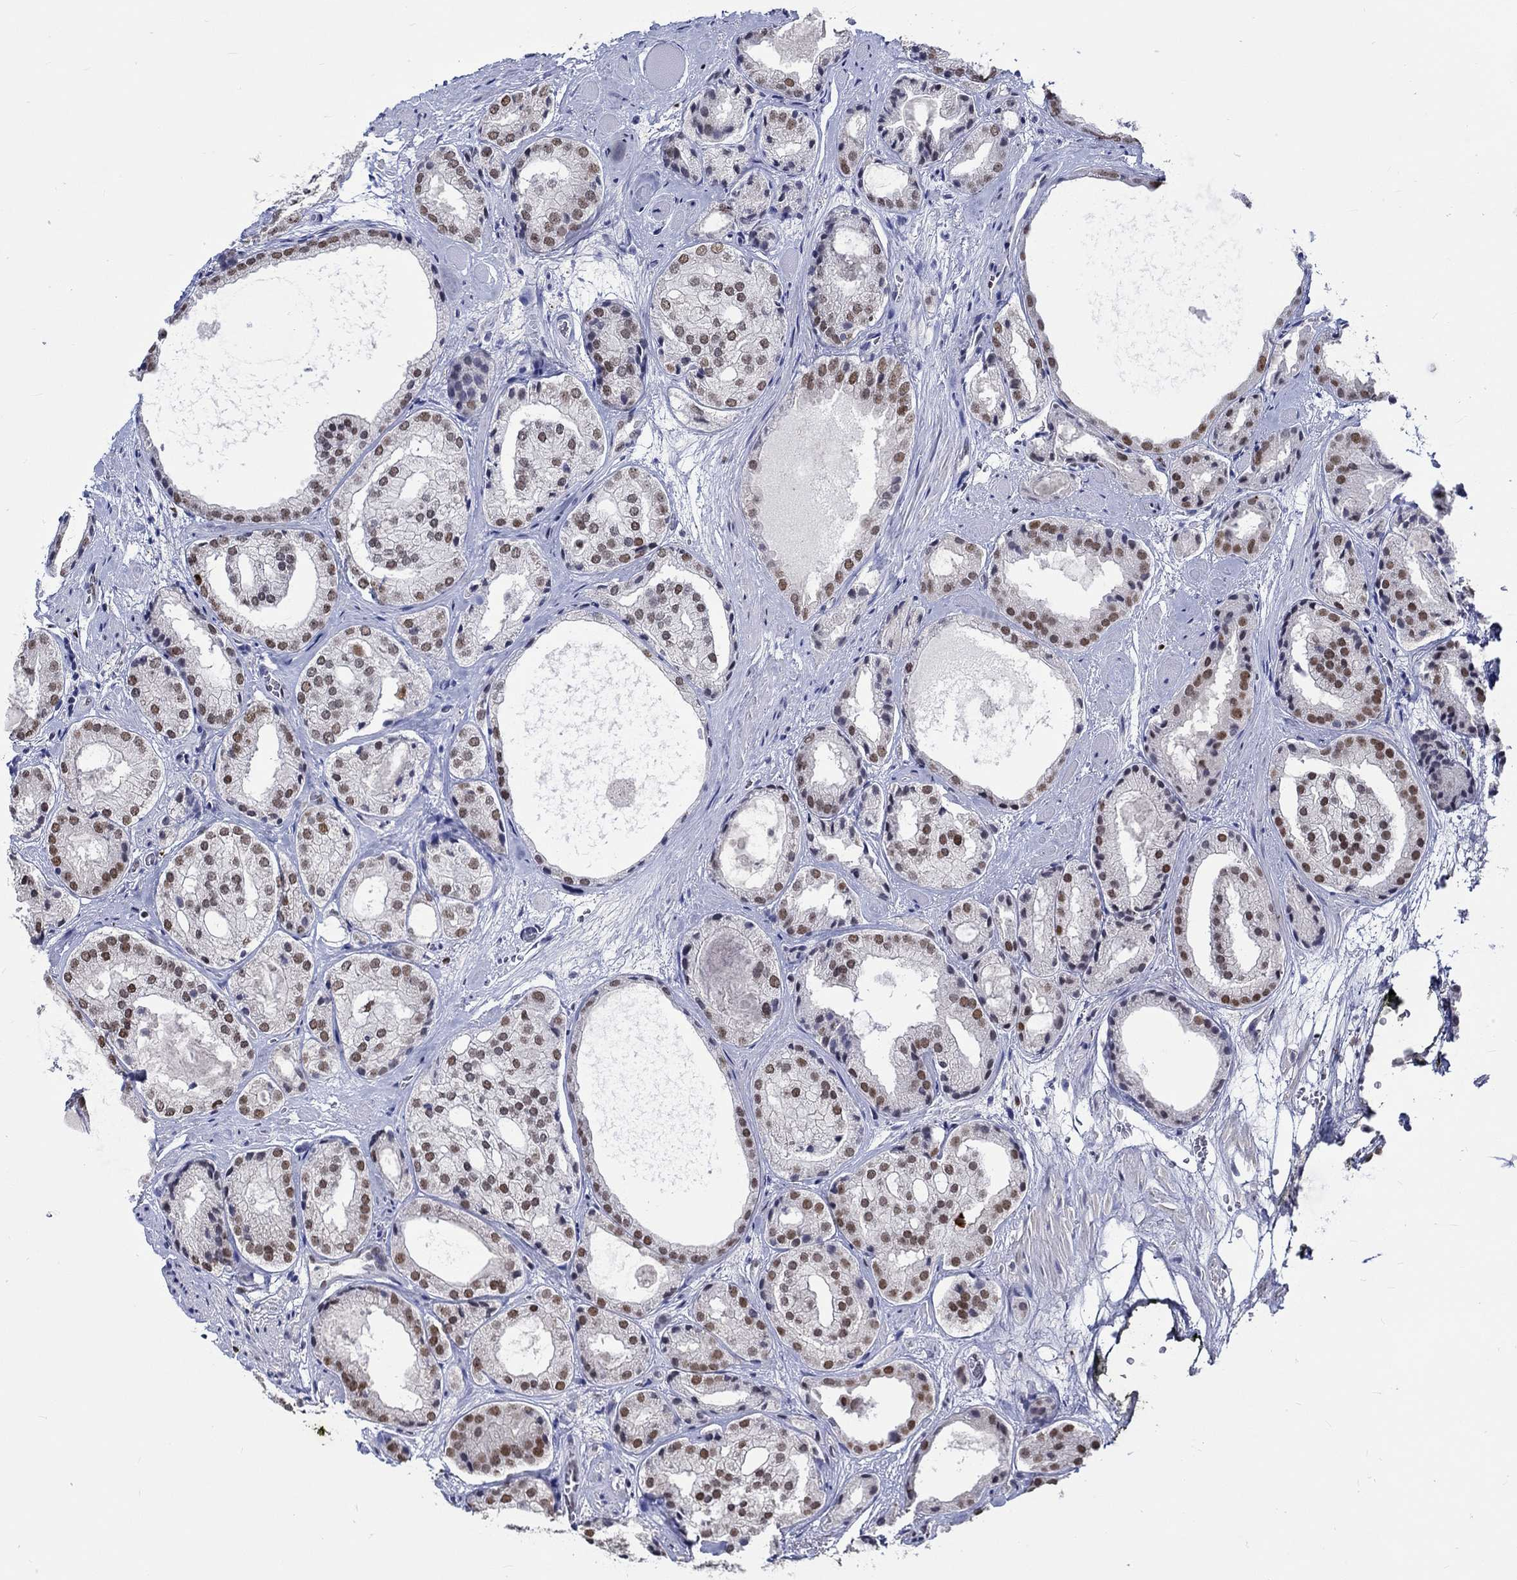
{"staining": {"intensity": "moderate", "quantity": "<25%", "location": "nuclear"}, "tissue": "prostate cancer", "cell_type": "Tumor cells", "image_type": "cancer", "snomed": [{"axis": "morphology", "description": "Adenocarcinoma, Low grade"}, {"axis": "topography", "description": "Prostate"}], "caption": "An image of human low-grade adenocarcinoma (prostate) stained for a protein reveals moderate nuclear brown staining in tumor cells.", "gene": "GATA2", "patient": {"sex": "male", "age": 69}}